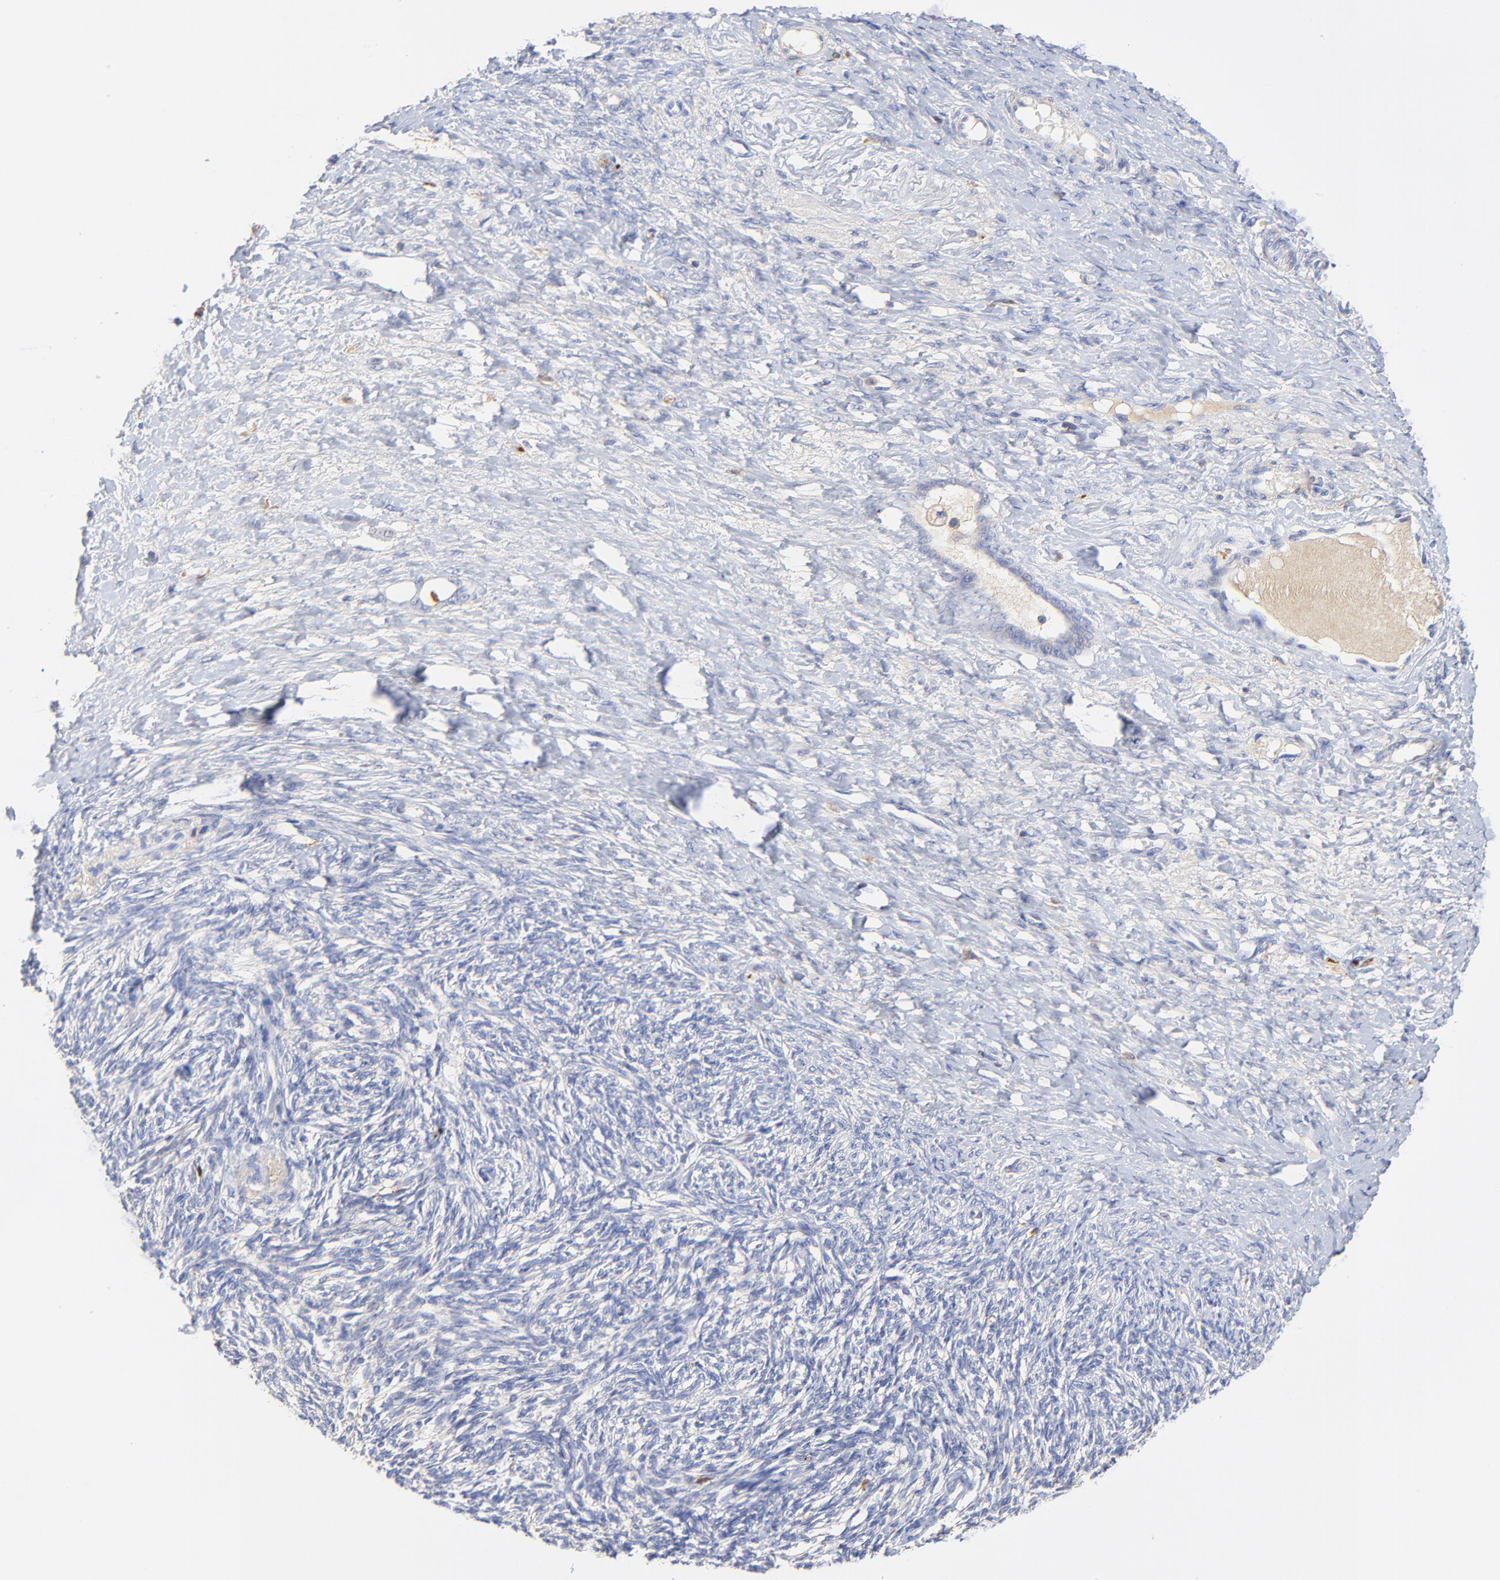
{"staining": {"intensity": "weak", "quantity": "<25%", "location": "cytoplasmic/membranous"}, "tissue": "ovarian cancer", "cell_type": "Tumor cells", "image_type": "cancer", "snomed": [{"axis": "morphology", "description": "Normal tissue, NOS"}, {"axis": "morphology", "description": "Cystadenocarcinoma, serous, NOS"}, {"axis": "topography", "description": "Ovary"}], "caption": "Tumor cells show no significant protein staining in ovarian cancer.", "gene": "MDGA2", "patient": {"sex": "female", "age": 62}}